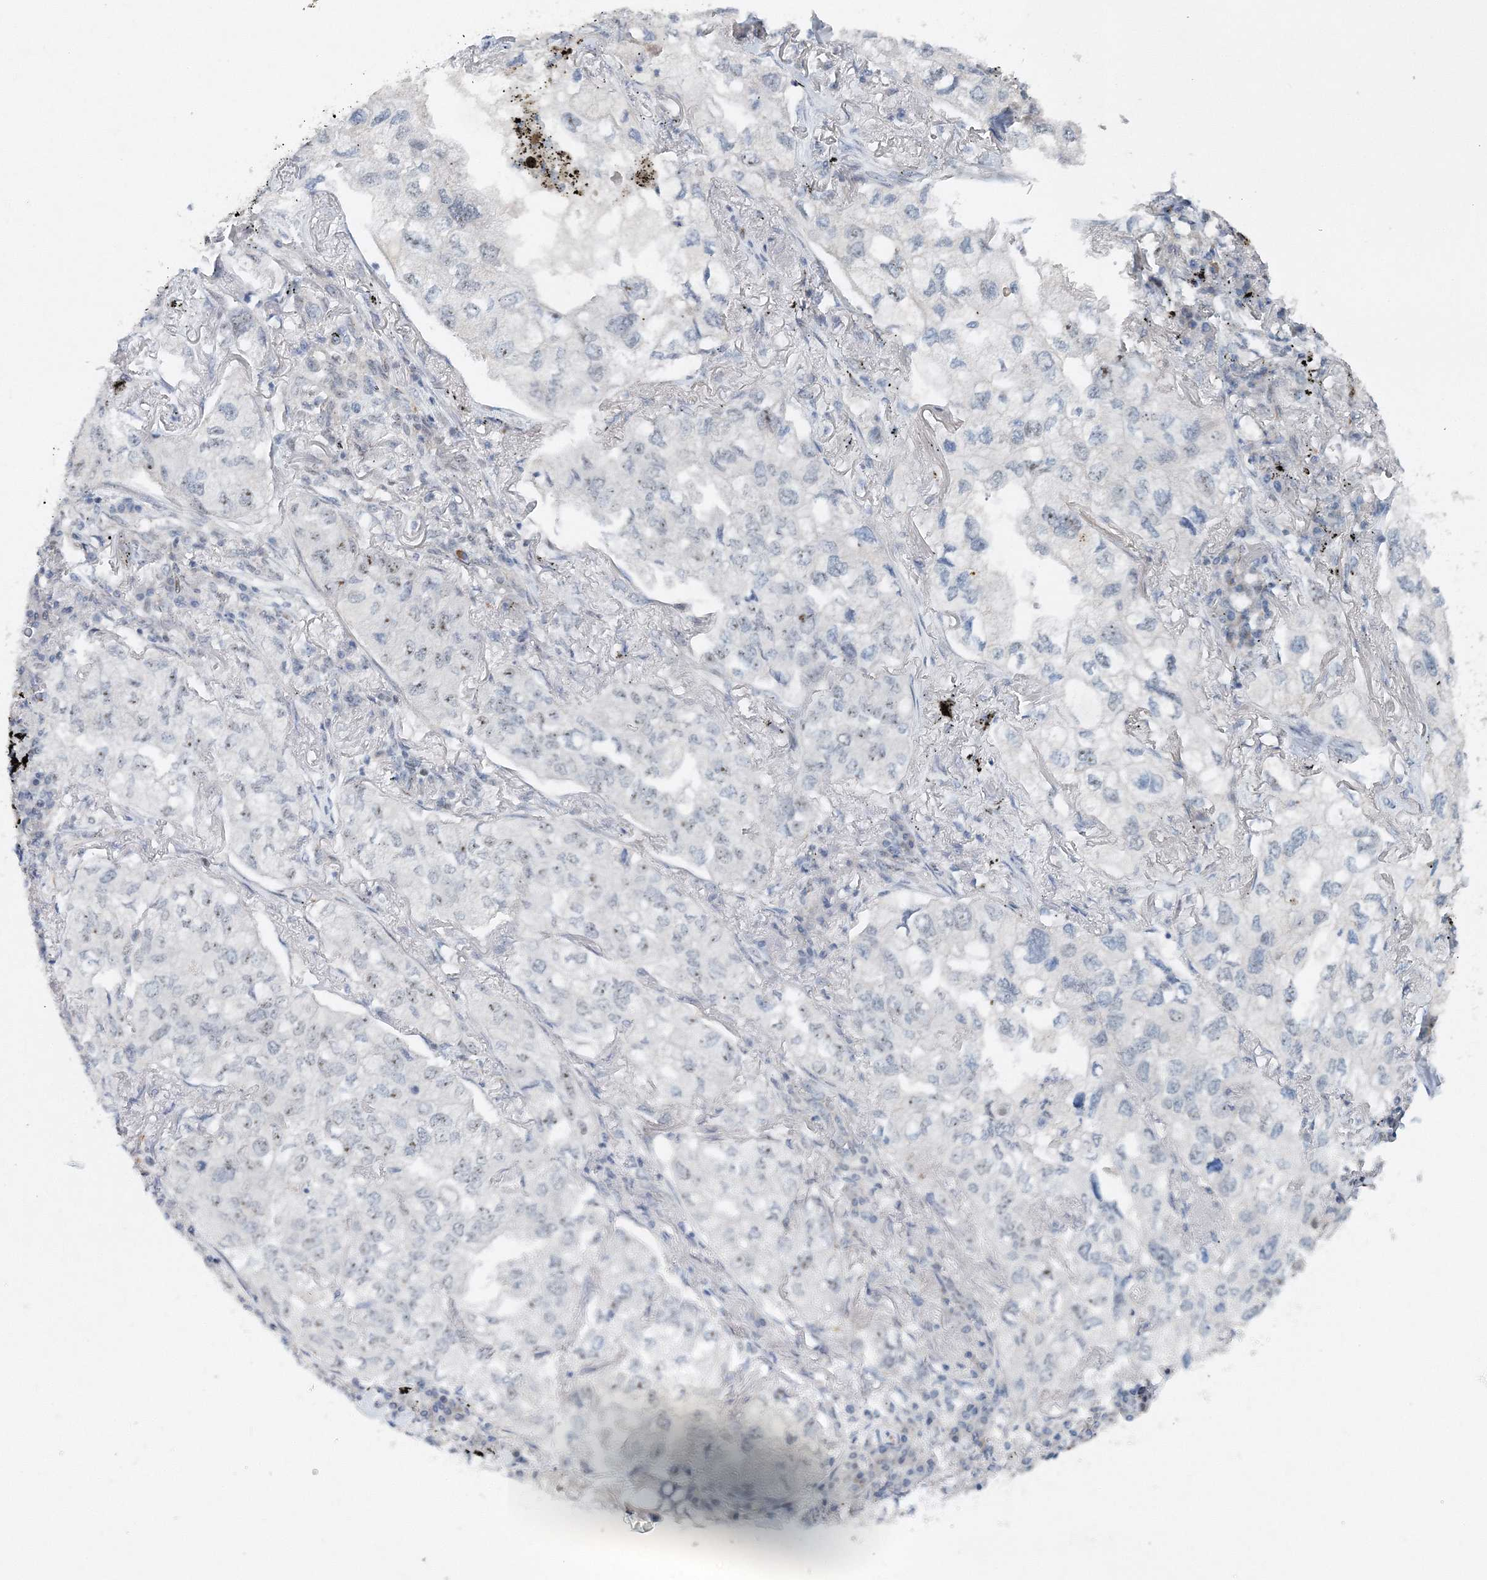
{"staining": {"intensity": "negative", "quantity": "none", "location": "none"}, "tissue": "lung cancer", "cell_type": "Tumor cells", "image_type": "cancer", "snomed": [{"axis": "morphology", "description": "Adenocarcinoma, NOS"}, {"axis": "topography", "description": "Lung"}], "caption": "DAB (3,3'-diaminobenzidine) immunohistochemical staining of human lung cancer (adenocarcinoma) displays no significant positivity in tumor cells.", "gene": "UIMC1", "patient": {"sex": "male", "age": 65}}